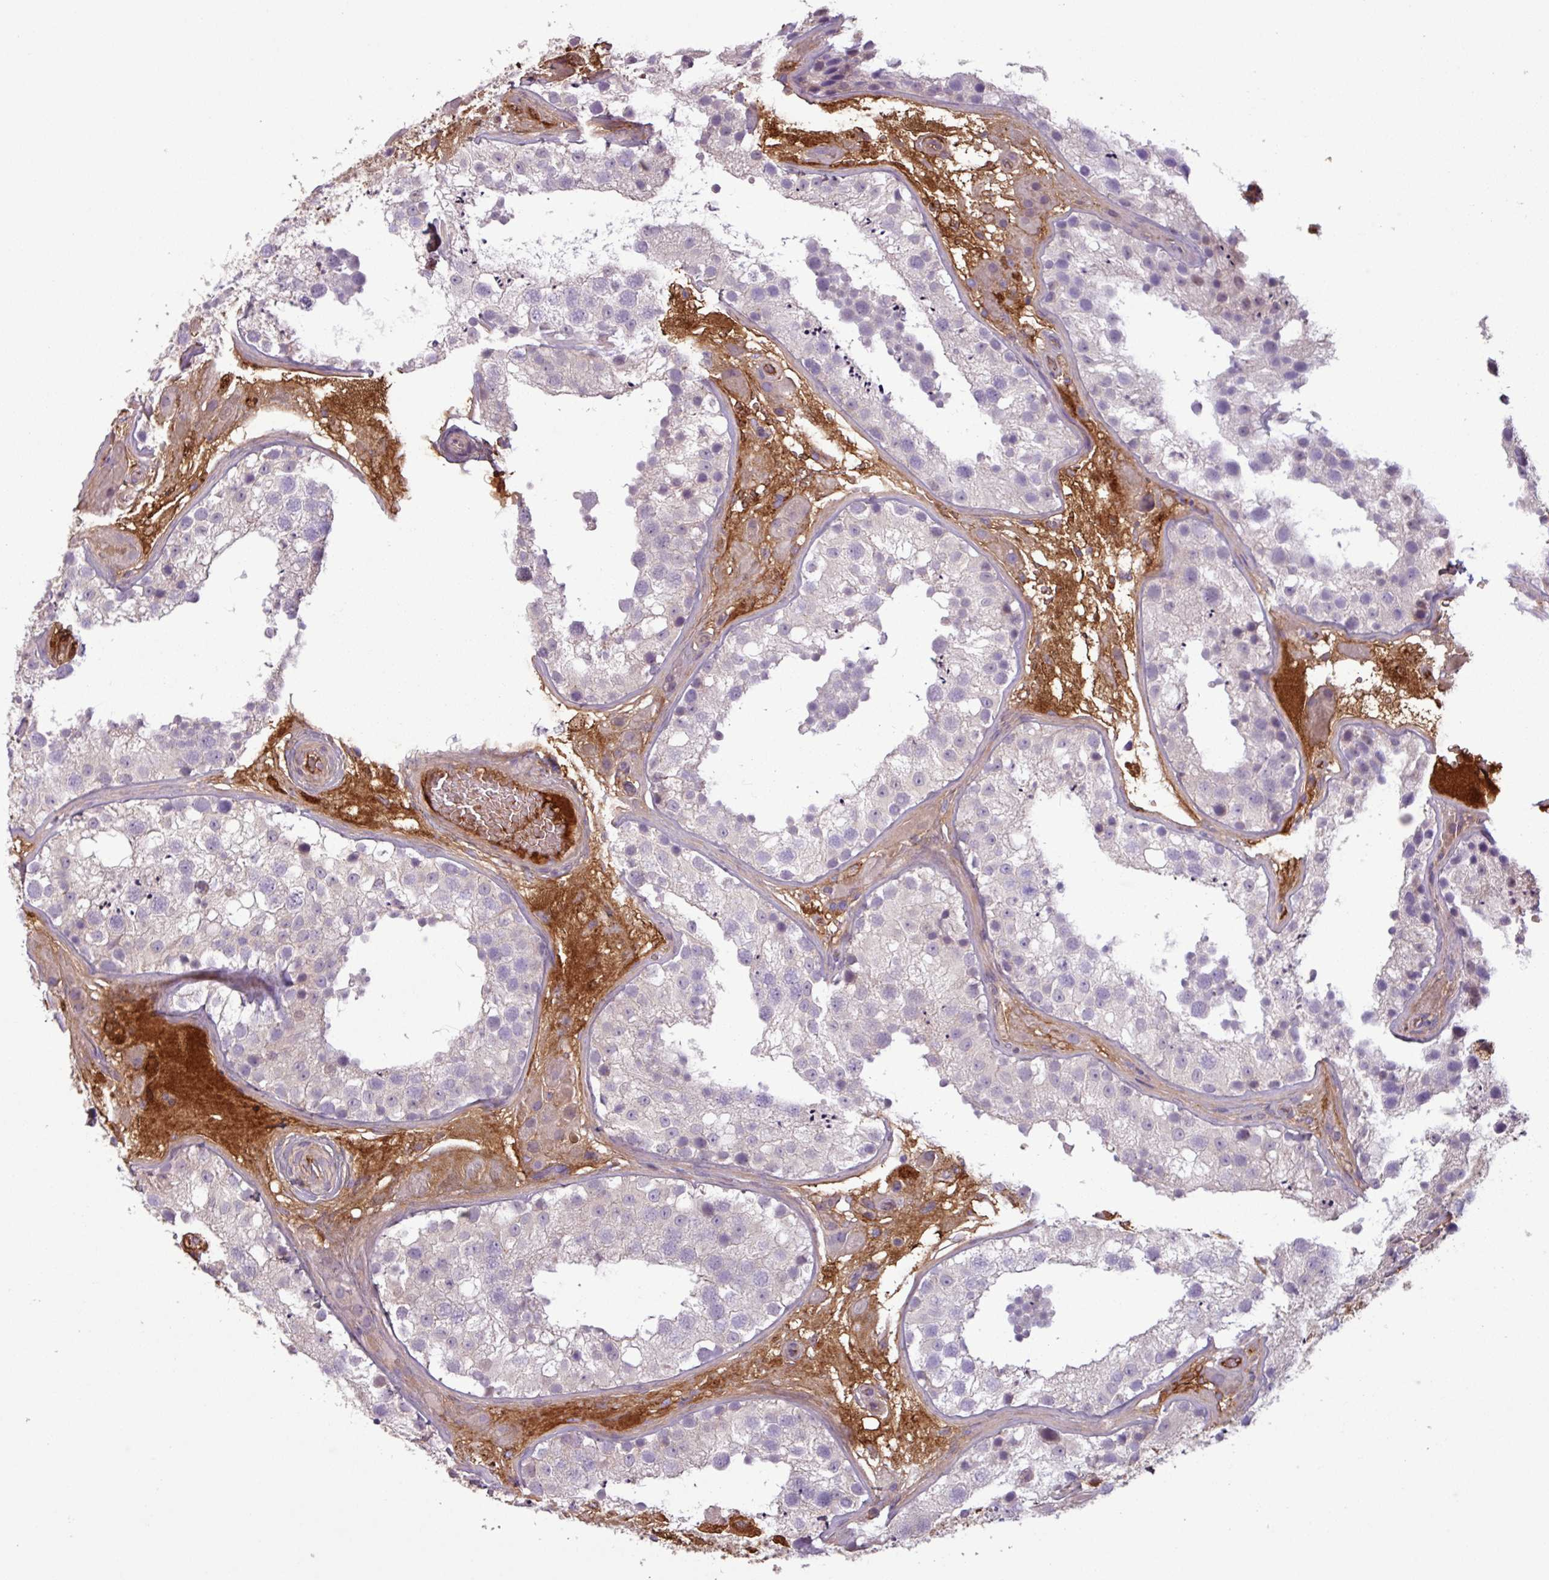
{"staining": {"intensity": "negative", "quantity": "none", "location": "none"}, "tissue": "testis", "cell_type": "Cells in seminiferous ducts", "image_type": "normal", "snomed": [{"axis": "morphology", "description": "Normal tissue, NOS"}, {"axis": "topography", "description": "Testis"}], "caption": "Immunohistochemistry (IHC) histopathology image of normal testis: human testis stained with DAB (3,3'-diaminobenzidine) exhibits no significant protein expression in cells in seminiferous ducts.", "gene": "C4A", "patient": {"sex": "male", "age": 26}}